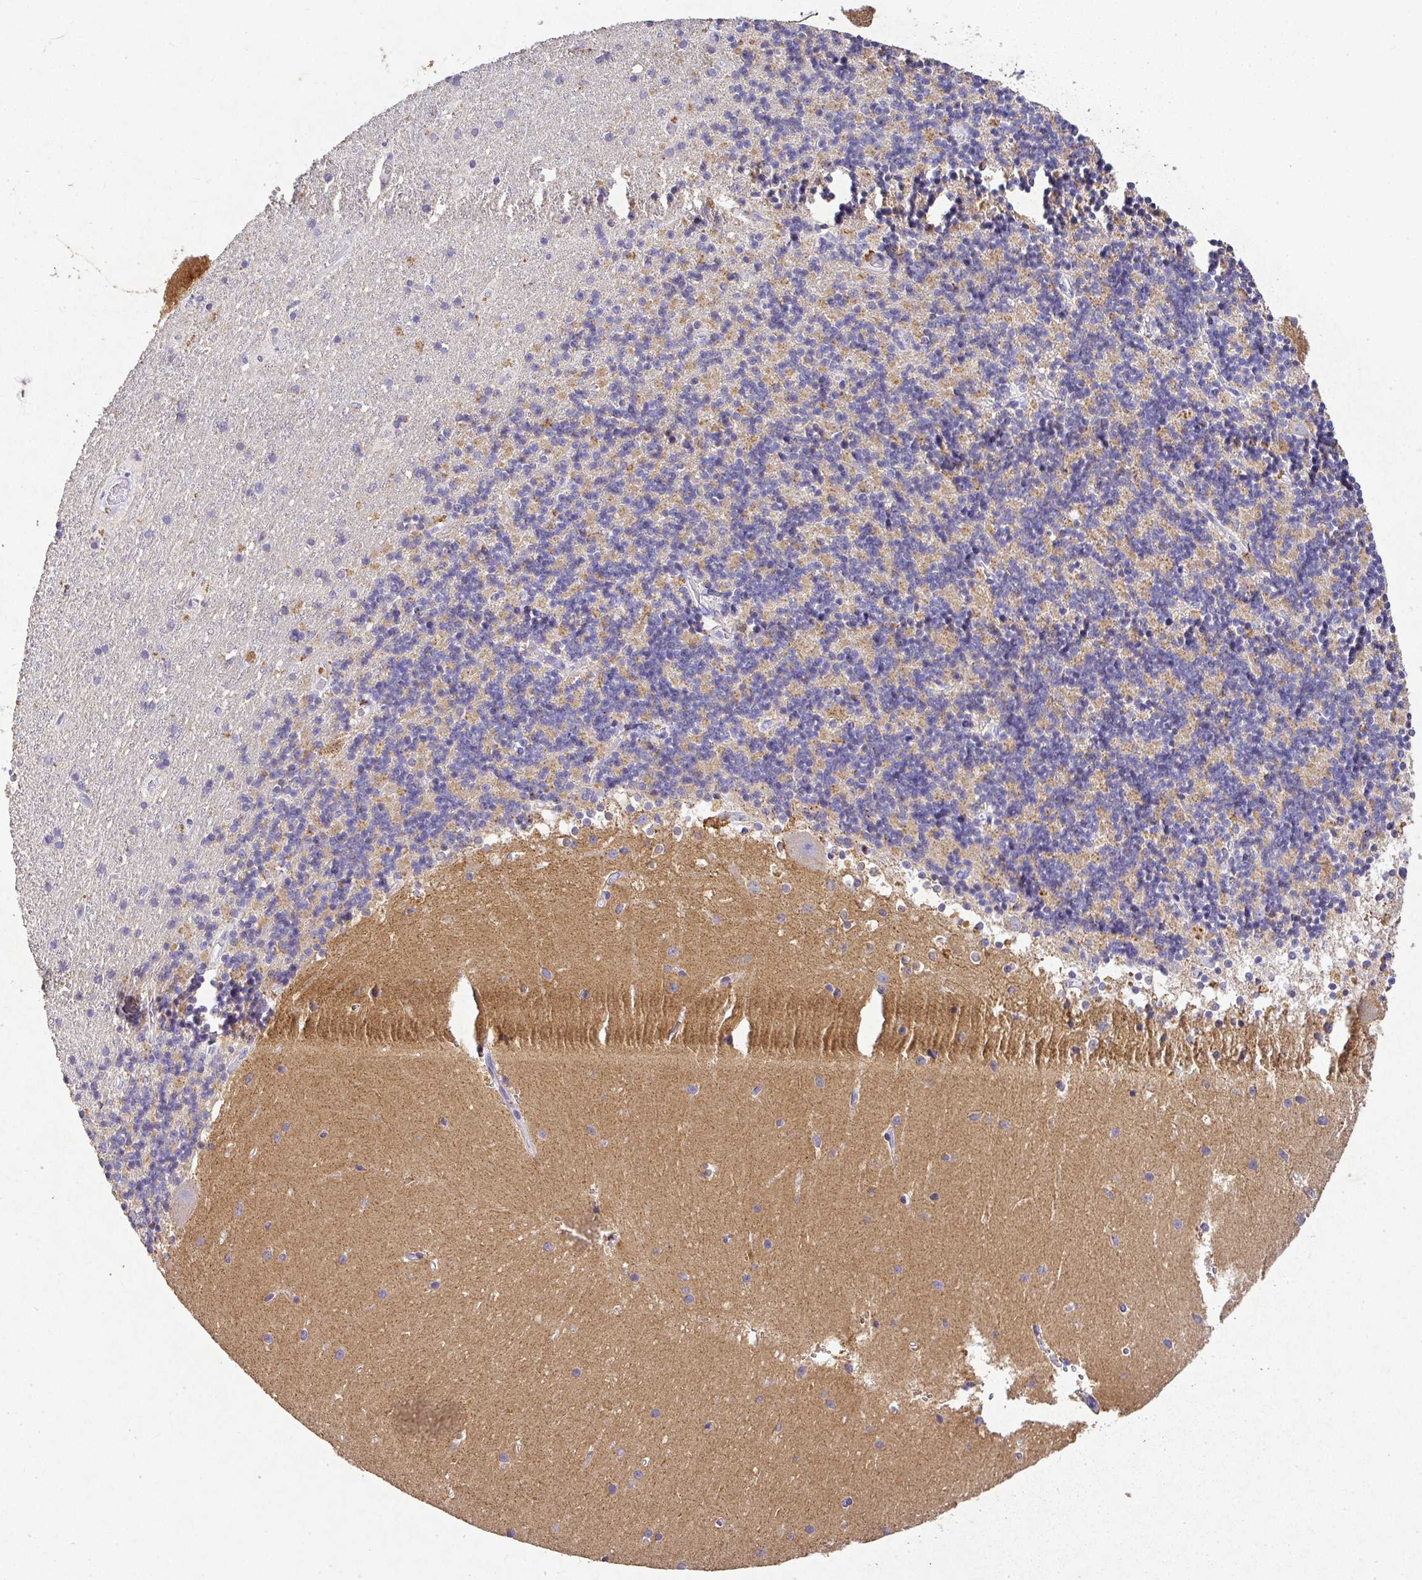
{"staining": {"intensity": "weak", "quantity": "25%-75%", "location": "cytoplasmic/membranous"}, "tissue": "cerebellum", "cell_type": "Cells in granular layer", "image_type": "normal", "snomed": [{"axis": "morphology", "description": "Normal tissue, NOS"}, {"axis": "topography", "description": "Cerebellum"}], "caption": "The immunohistochemical stain shows weak cytoplasmic/membranous expression in cells in granular layer of normal cerebellum.", "gene": "RPS2", "patient": {"sex": "male", "age": 54}}